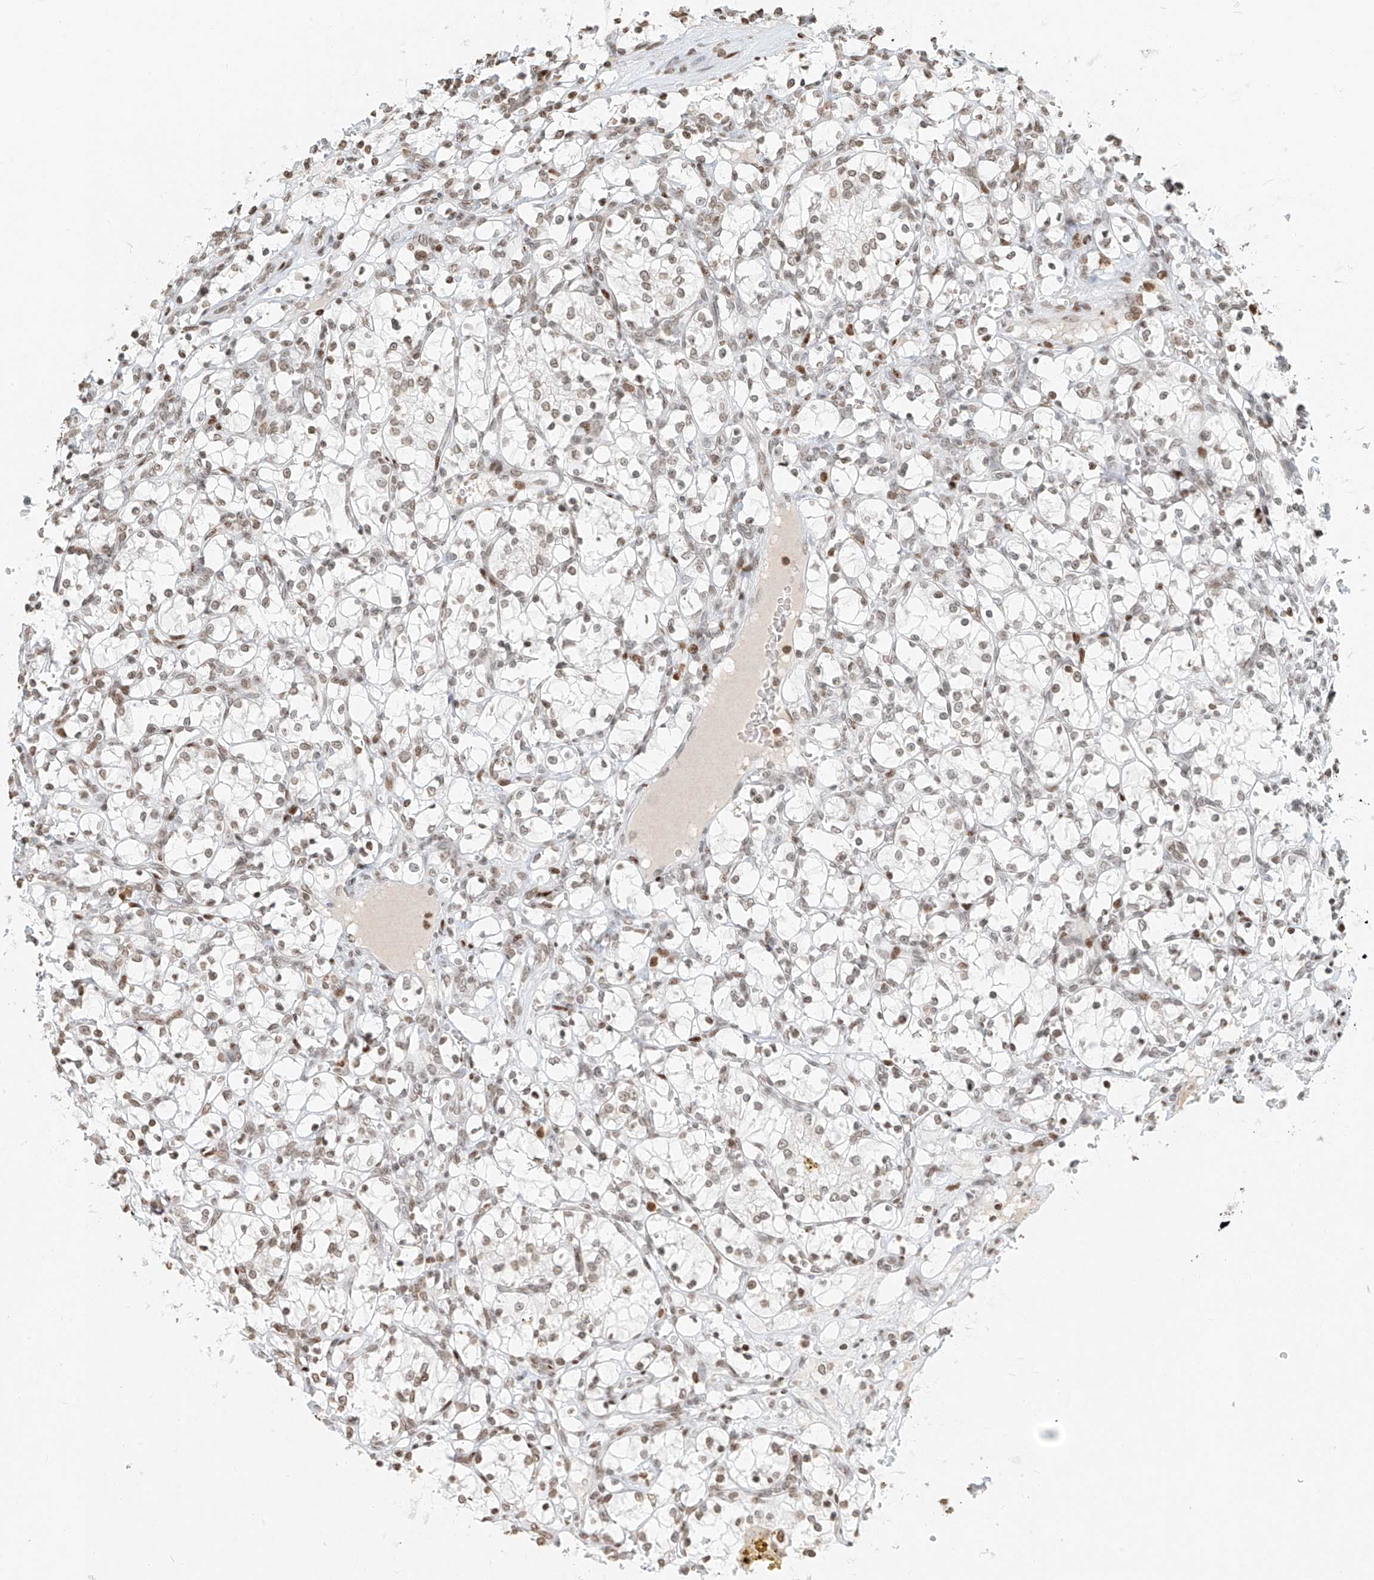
{"staining": {"intensity": "weak", "quantity": ">75%", "location": "nuclear"}, "tissue": "renal cancer", "cell_type": "Tumor cells", "image_type": "cancer", "snomed": [{"axis": "morphology", "description": "Adenocarcinoma, NOS"}, {"axis": "topography", "description": "Kidney"}], "caption": "About >75% of tumor cells in renal cancer (adenocarcinoma) display weak nuclear protein staining as visualized by brown immunohistochemical staining.", "gene": "C17orf58", "patient": {"sex": "female", "age": 69}}